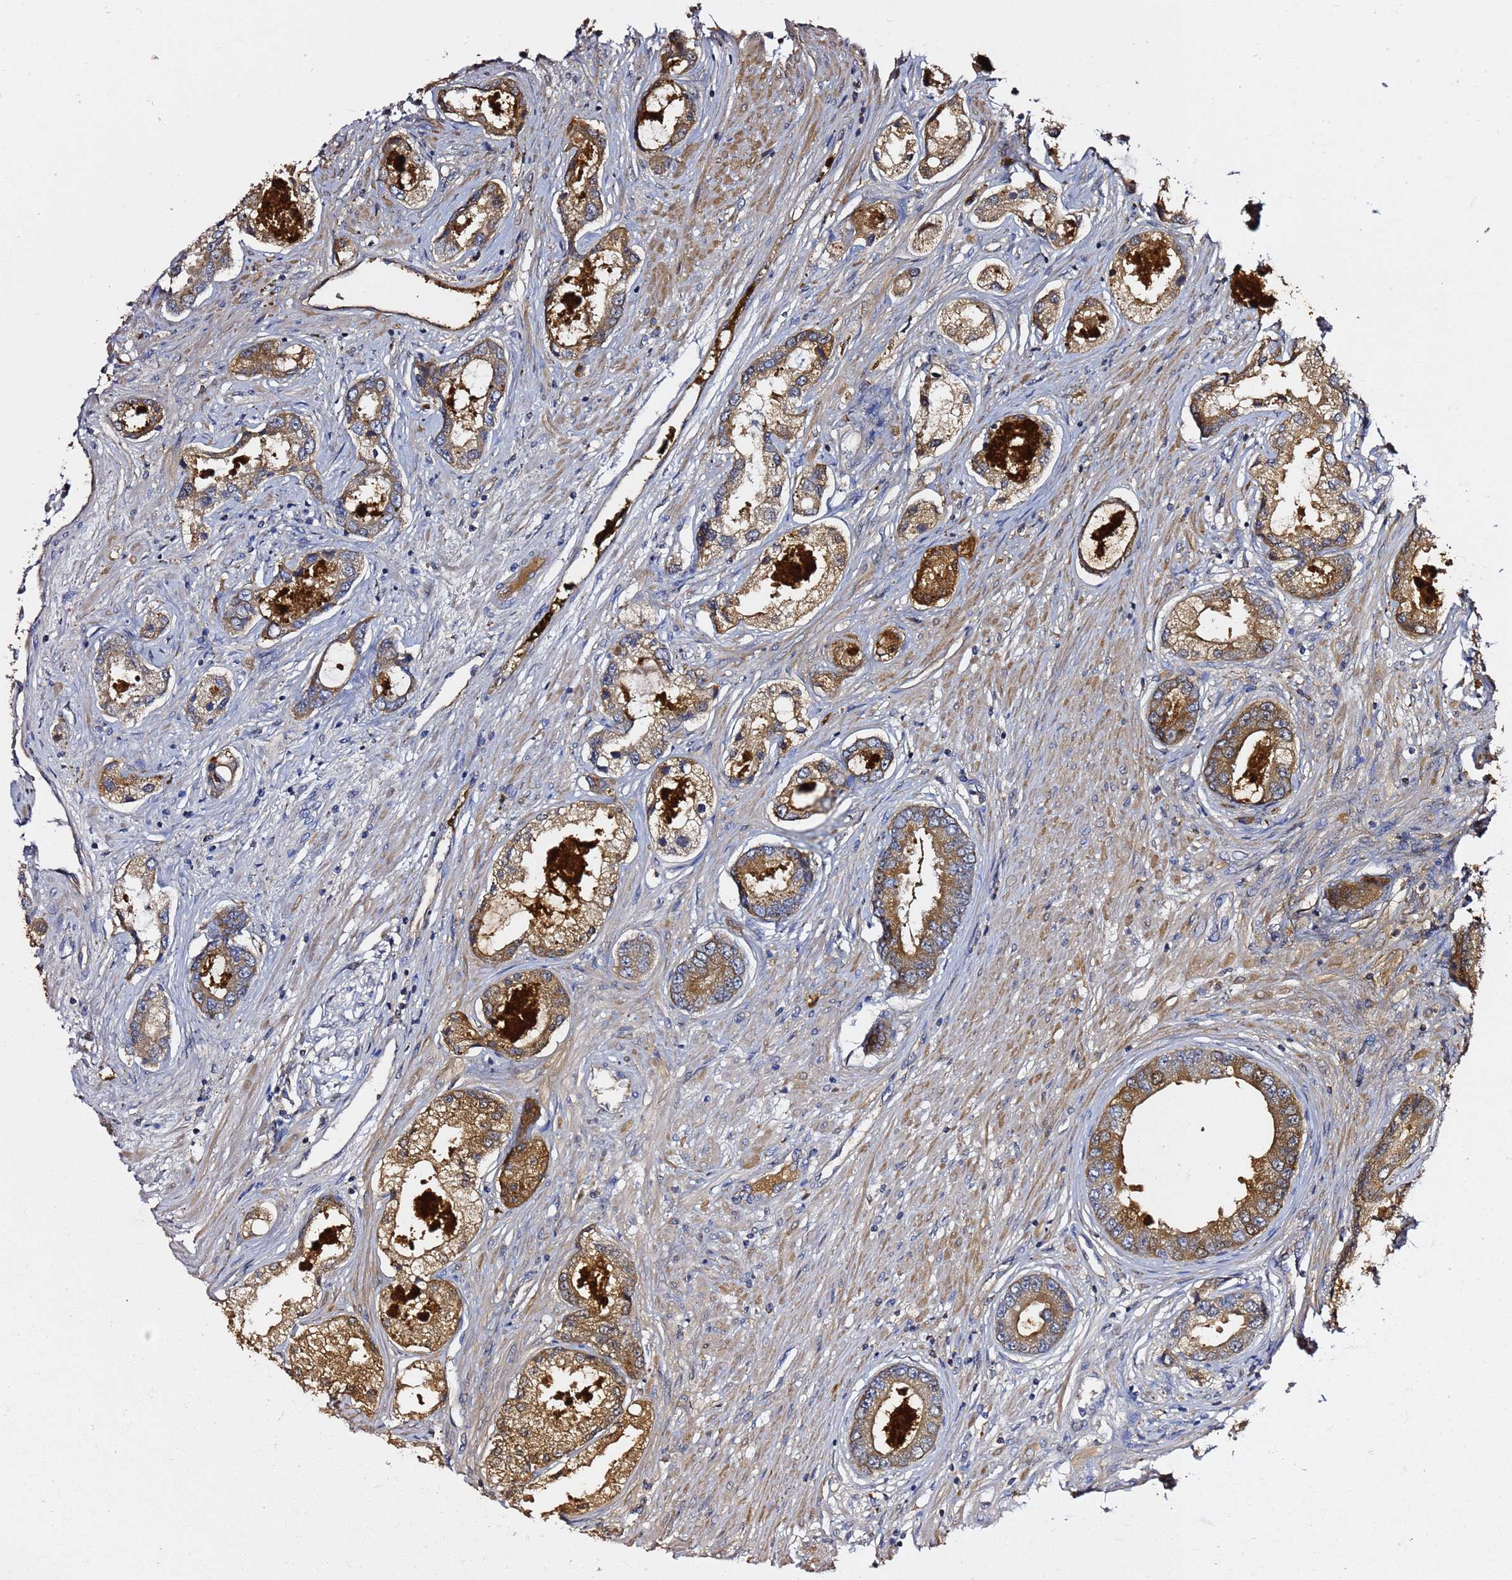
{"staining": {"intensity": "moderate", "quantity": ">75%", "location": "cytoplasmic/membranous"}, "tissue": "prostate cancer", "cell_type": "Tumor cells", "image_type": "cancer", "snomed": [{"axis": "morphology", "description": "Adenocarcinoma, Low grade"}, {"axis": "topography", "description": "Prostate"}], "caption": "A high-resolution image shows immunohistochemistry (IHC) staining of prostate cancer, which demonstrates moderate cytoplasmic/membranous staining in approximately >75% of tumor cells. The staining is performed using DAB brown chromogen to label protein expression. The nuclei are counter-stained blue using hematoxylin.", "gene": "NAT2", "patient": {"sex": "male", "age": 68}}